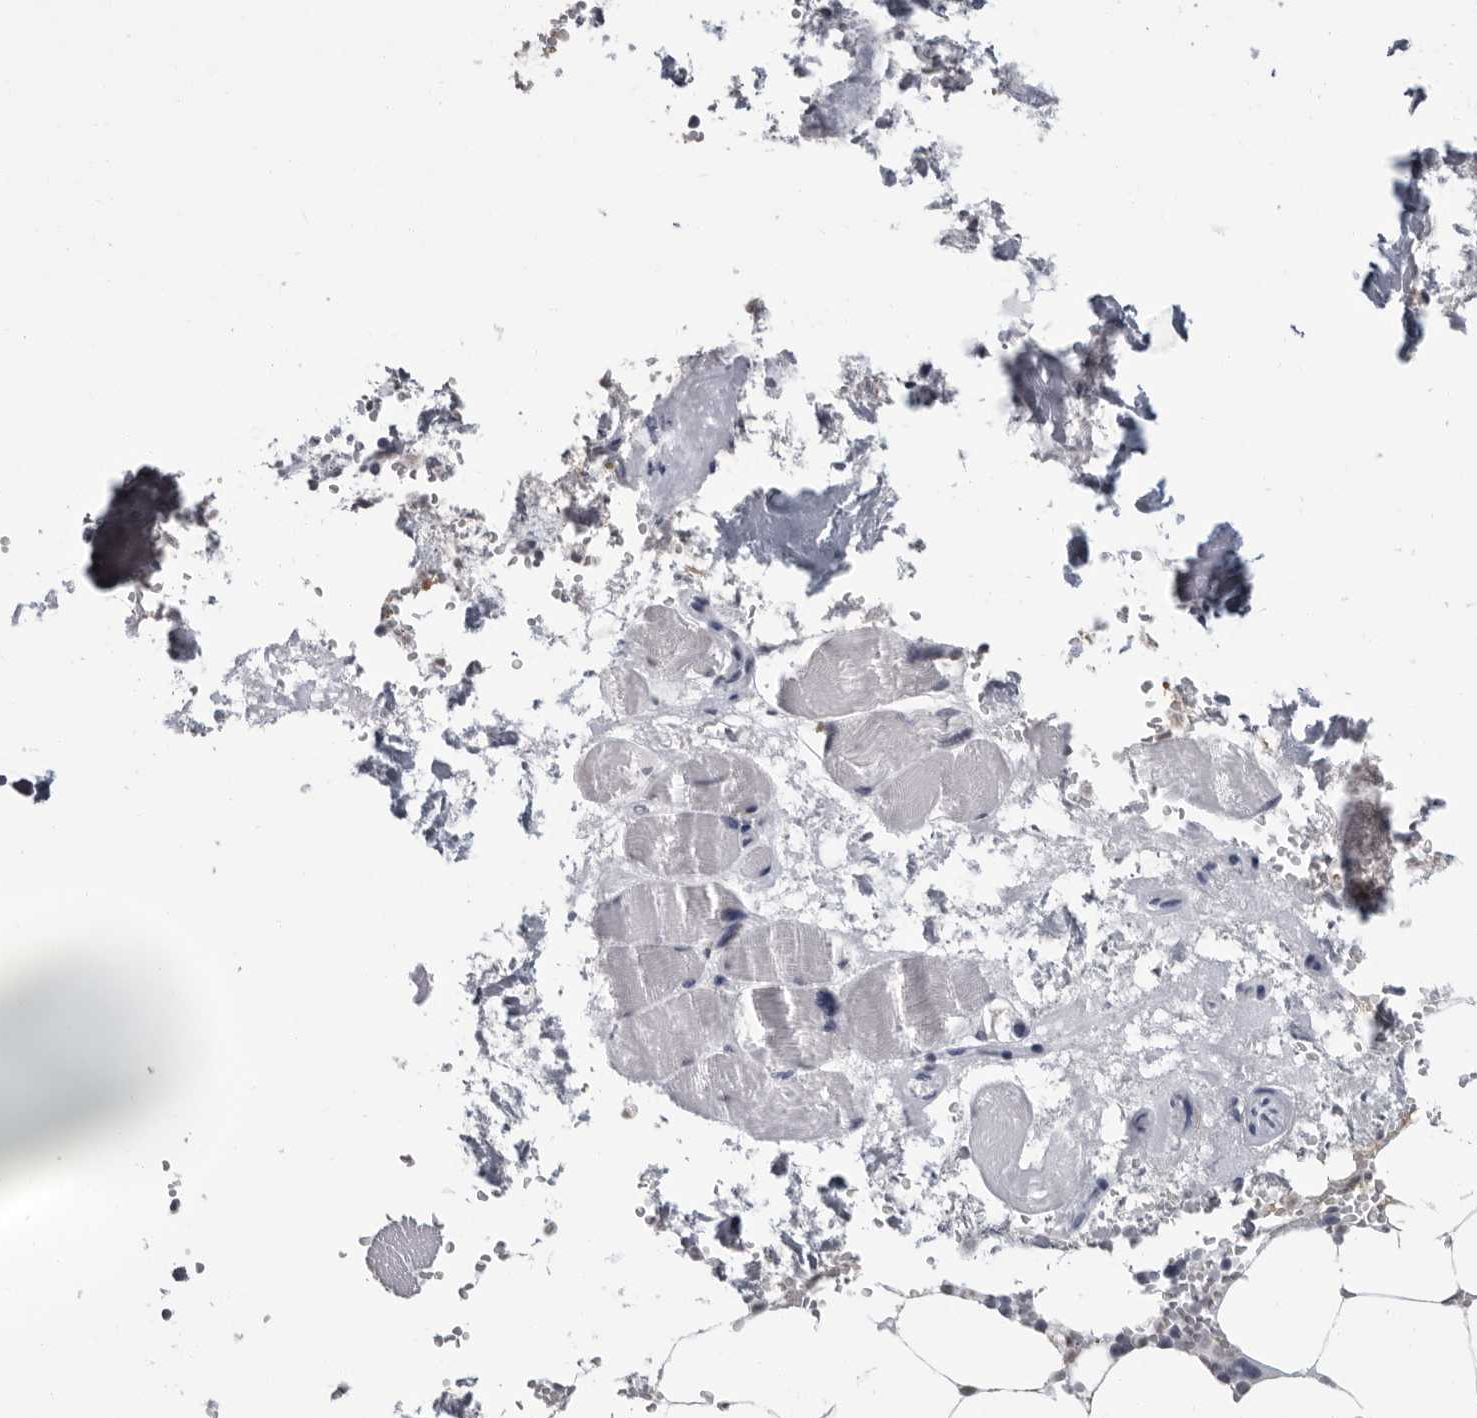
{"staining": {"intensity": "negative", "quantity": "none", "location": "none"}, "tissue": "bone marrow", "cell_type": "Hematopoietic cells", "image_type": "normal", "snomed": [{"axis": "morphology", "description": "Normal tissue, NOS"}, {"axis": "topography", "description": "Bone marrow"}], "caption": "Immunohistochemical staining of normal bone marrow displays no significant staining in hematopoietic cells.", "gene": "HEPACAM", "patient": {"sex": "male", "age": 70}}